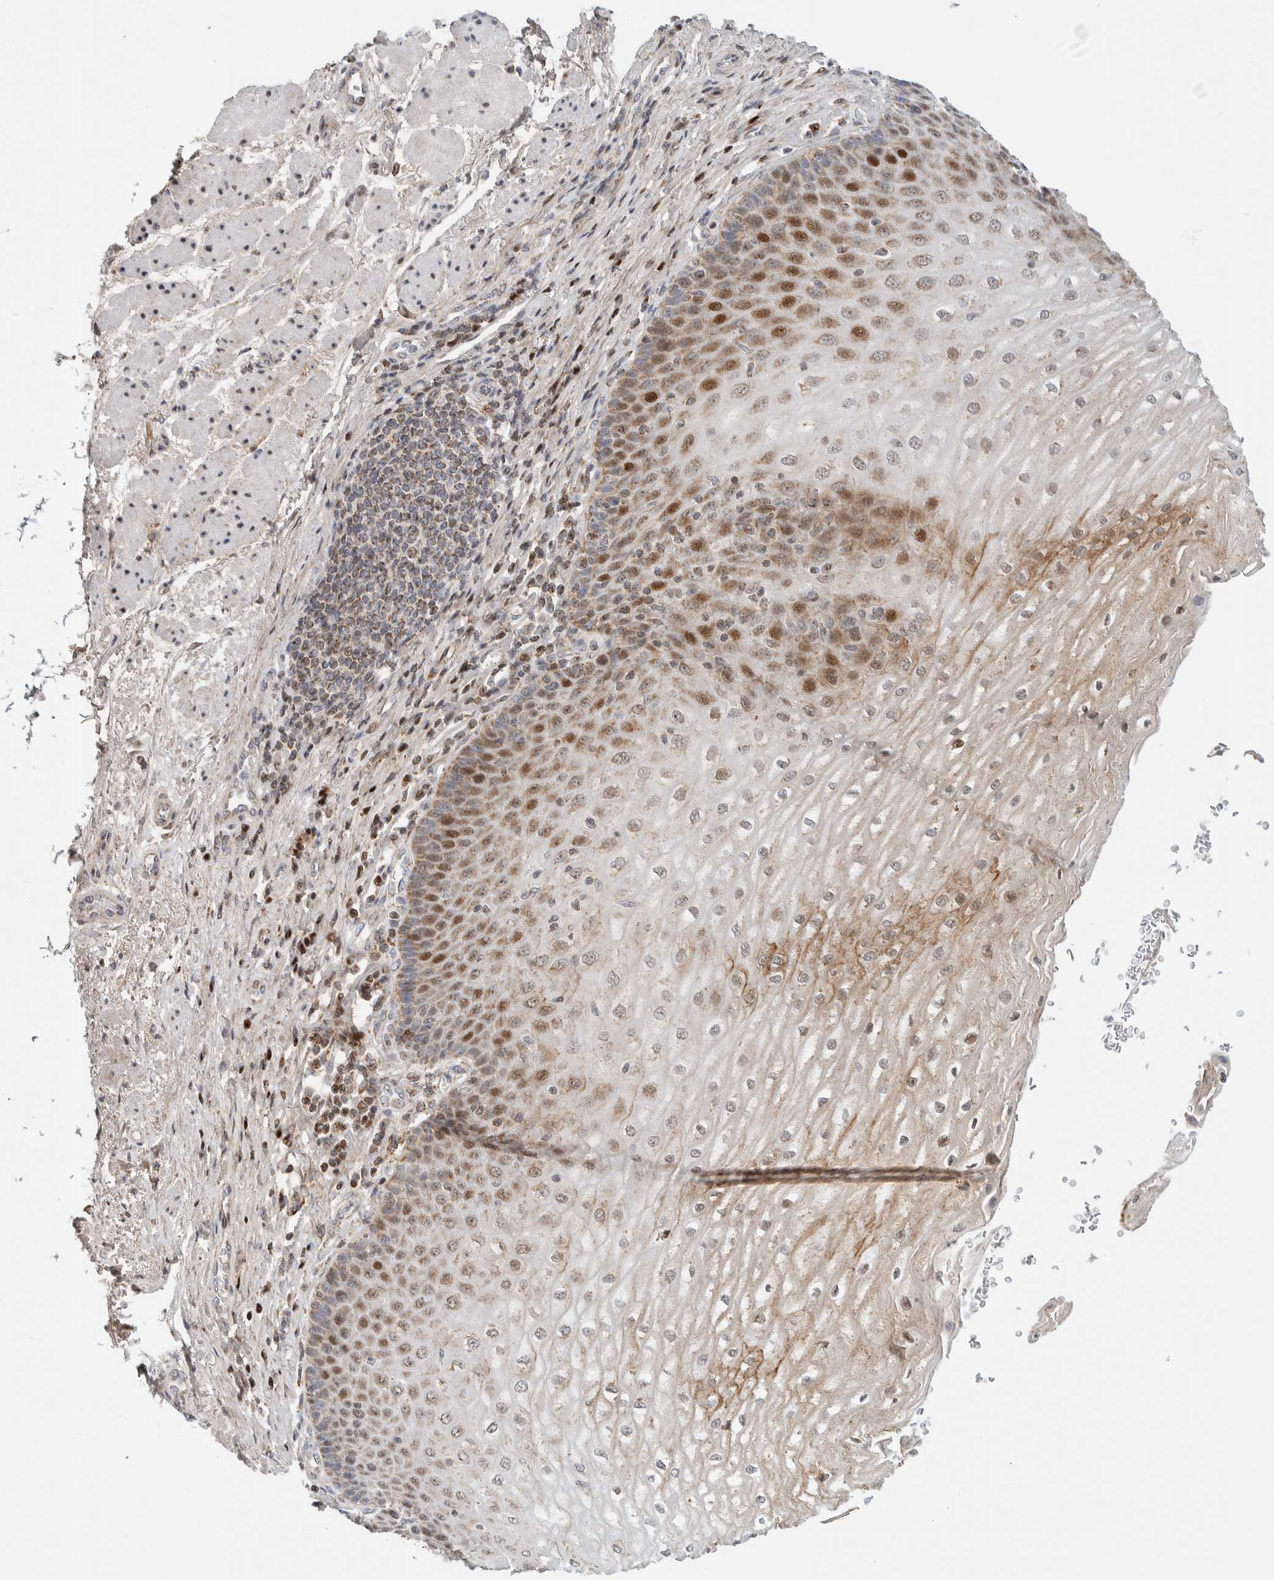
{"staining": {"intensity": "strong", "quantity": "25%-75%", "location": "cytoplasmic/membranous,nuclear"}, "tissue": "esophagus", "cell_type": "Squamous epithelial cells", "image_type": "normal", "snomed": [{"axis": "morphology", "description": "Normal tissue, NOS"}, {"axis": "topography", "description": "Esophagus"}], "caption": "Brown immunohistochemical staining in unremarkable human esophagus shows strong cytoplasmic/membranous,nuclear positivity in about 25%-75% of squamous epithelial cells. (Stains: DAB (3,3'-diaminobenzidine) in brown, nuclei in blue, Microscopy: brightfield microscopy at high magnification).", "gene": "TSPAN32", "patient": {"sex": "male", "age": 54}}